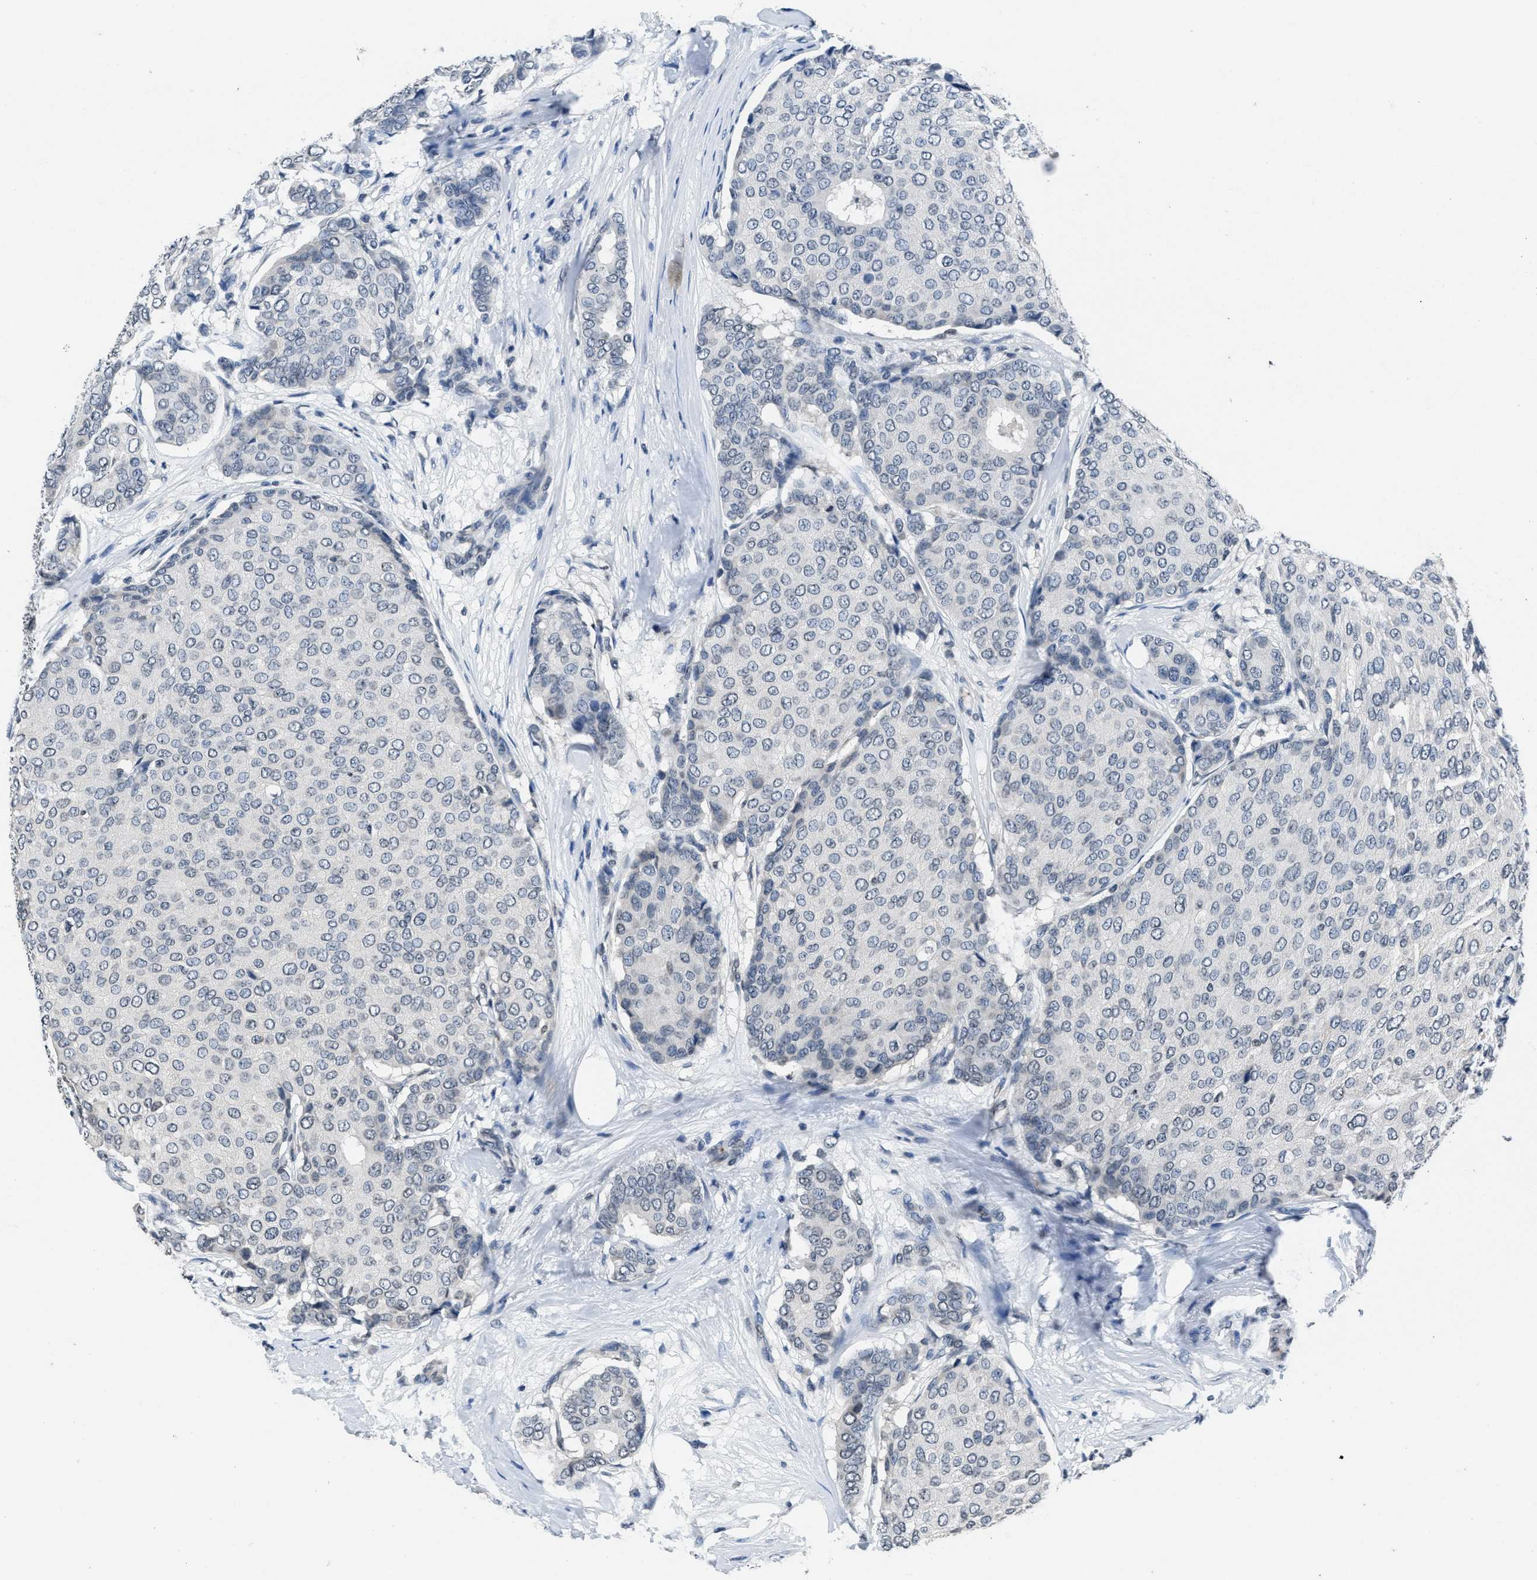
{"staining": {"intensity": "negative", "quantity": "none", "location": "none"}, "tissue": "breast cancer", "cell_type": "Tumor cells", "image_type": "cancer", "snomed": [{"axis": "morphology", "description": "Duct carcinoma"}, {"axis": "topography", "description": "Breast"}], "caption": "A histopathology image of breast infiltrating ductal carcinoma stained for a protein exhibits no brown staining in tumor cells.", "gene": "ITGA2B", "patient": {"sex": "female", "age": 75}}